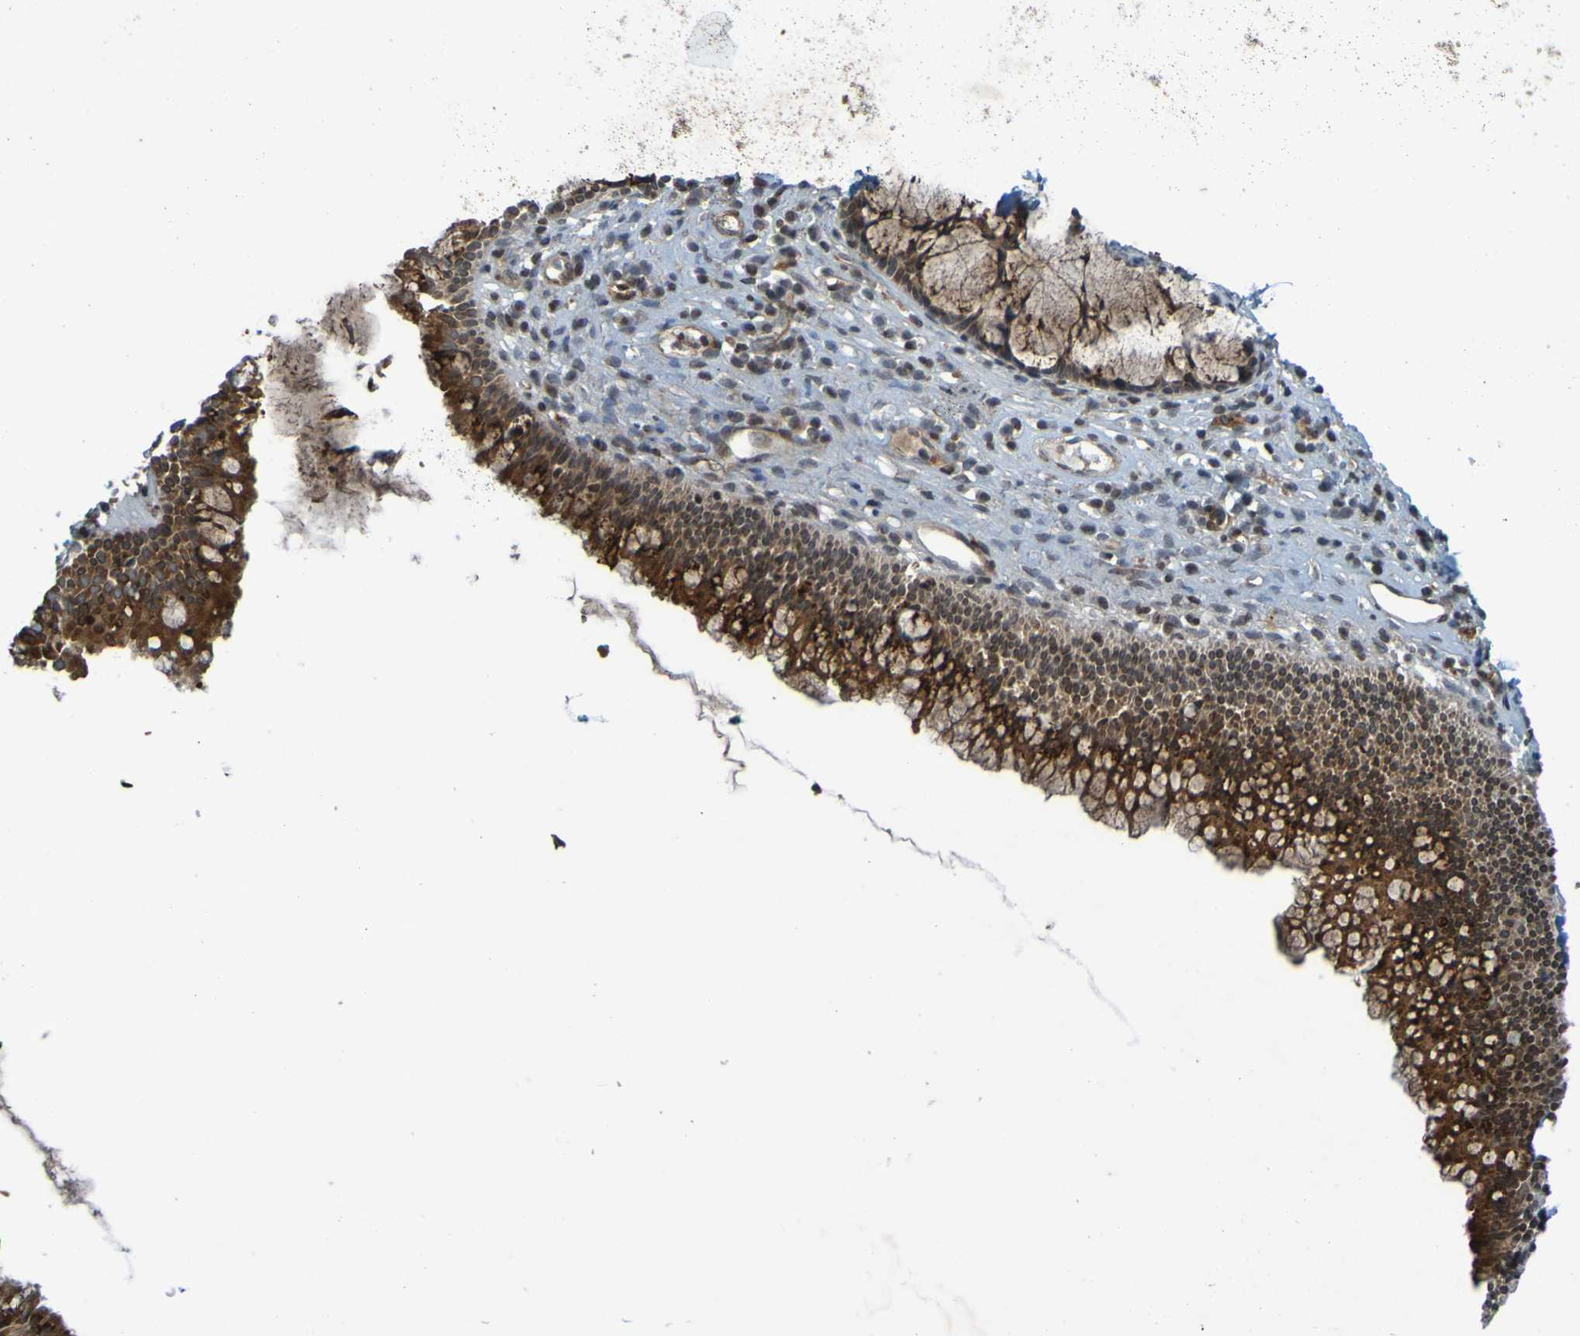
{"staining": {"intensity": "moderate", "quantity": ">75%", "location": "cytoplasmic/membranous"}, "tissue": "nasopharynx", "cell_type": "Respiratory epithelial cells", "image_type": "normal", "snomed": [{"axis": "morphology", "description": "Normal tissue, NOS"}, {"axis": "topography", "description": "Nasopharynx"}], "caption": "Nasopharynx stained with immunohistochemistry (IHC) demonstrates moderate cytoplasmic/membranous staining in approximately >75% of respiratory epithelial cells. The protein is stained brown, and the nuclei are stained in blue (DAB (3,3'-diaminobenzidine) IHC with brightfield microscopy, high magnification).", "gene": "GUCY1A1", "patient": {"sex": "female", "age": 51}}